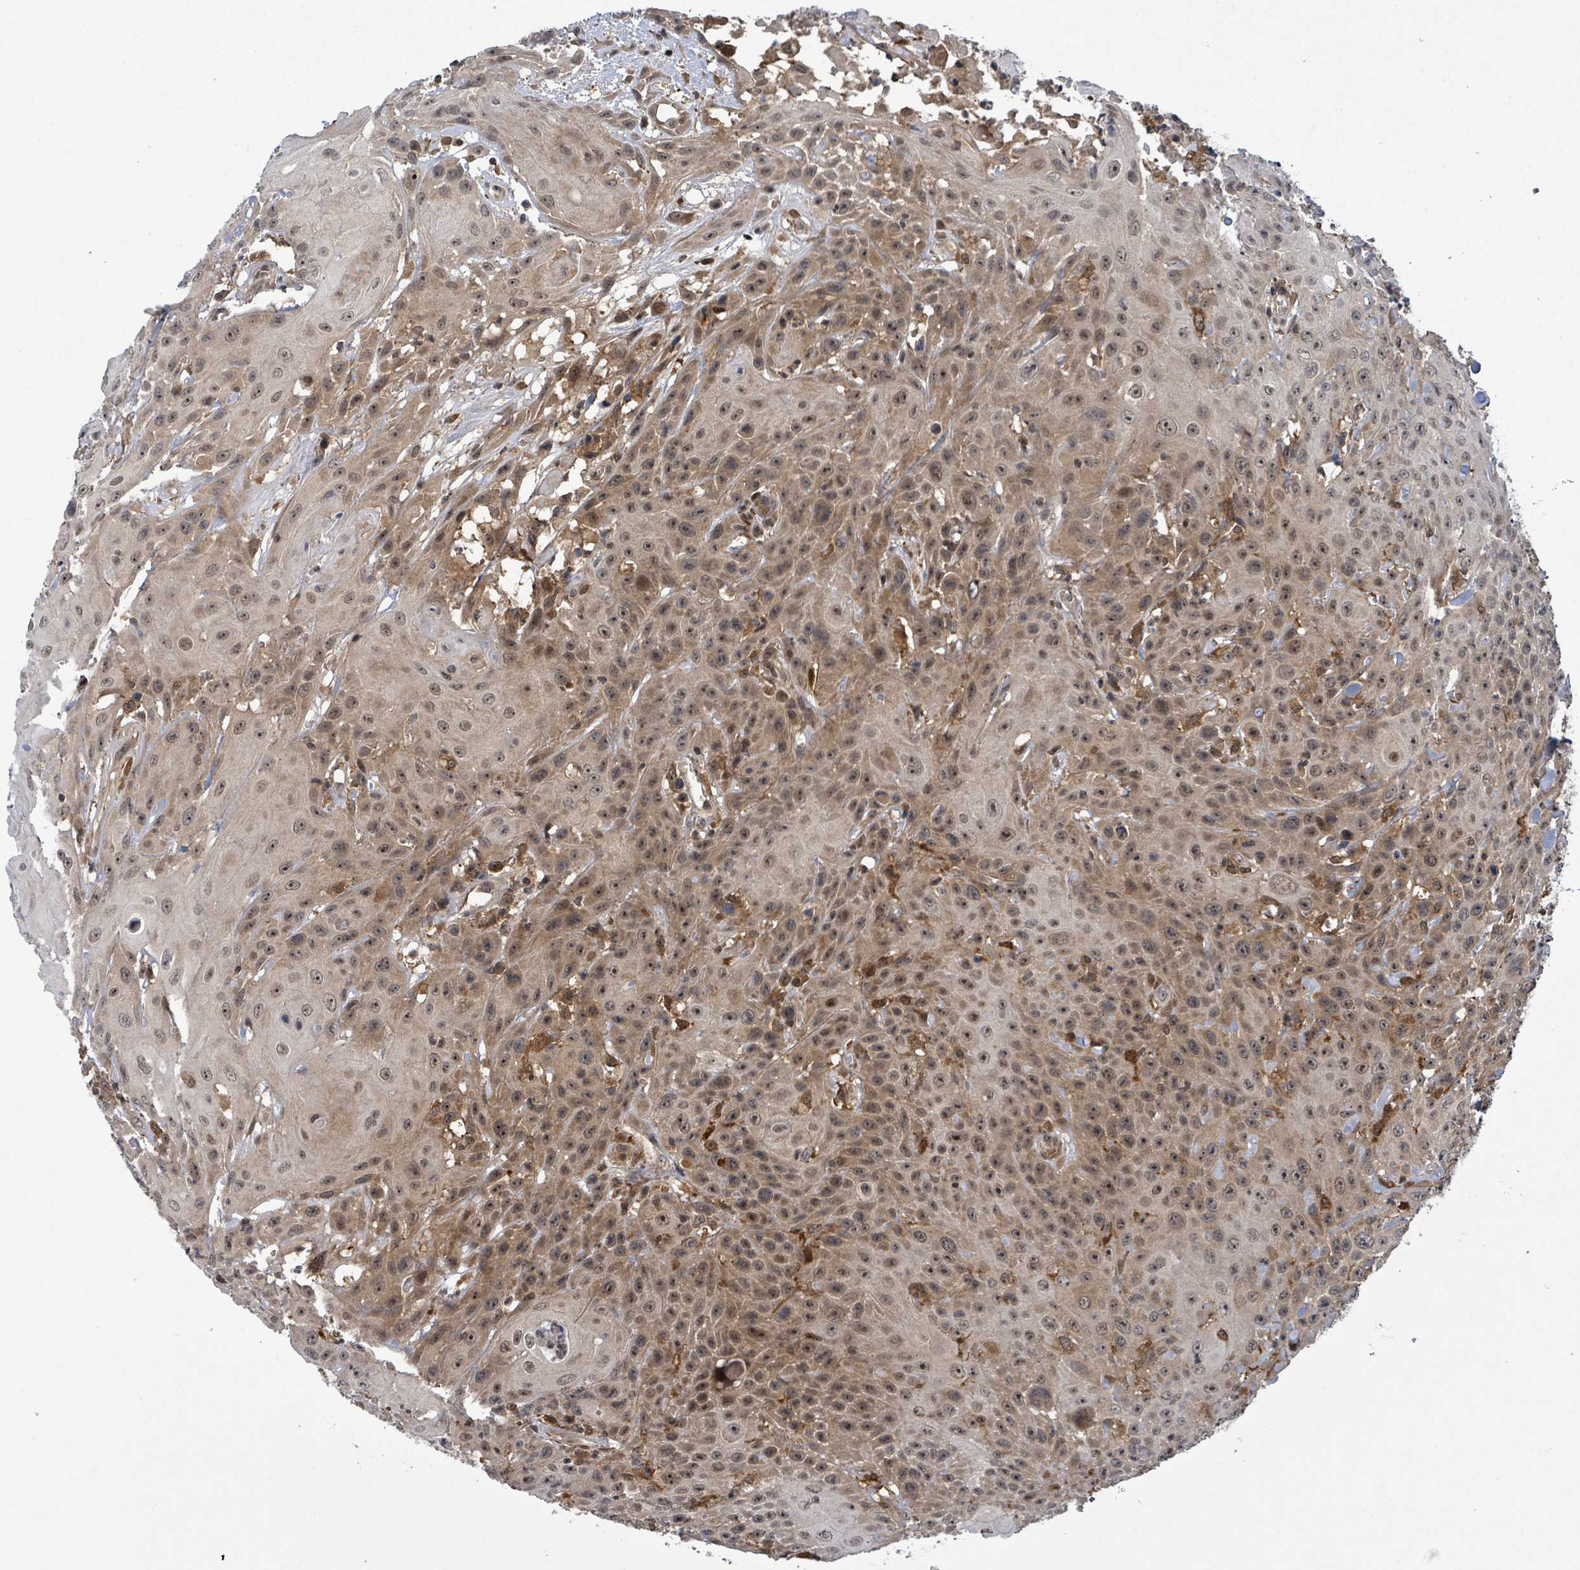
{"staining": {"intensity": "moderate", "quantity": ">75%", "location": "cytoplasmic/membranous,nuclear"}, "tissue": "head and neck cancer", "cell_type": "Tumor cells", "image_type": "cancer", "snomed": [{"axis": "morphology", "description": "Squamous cell carcinoma, NOS"}, {"axis": "topography", "description": "Skin"}, {"axis": "topography", "description": "Head-Neck"}], "caption": "Immunohistochemistry (DAB (3,3'-diaminobenzidine)) staining of head and neck squamous cell carcinoma reveals moderate cytoplasmic/membranous and nuclear protein positivity in approximately >75% of tumor cells. (DAB (3,3'-diaminobenzidine) = brown stain, brightfield microscopy at high magnification).", "gene": "FBXO6", "patient": {"sex": "male", "age": 80}}